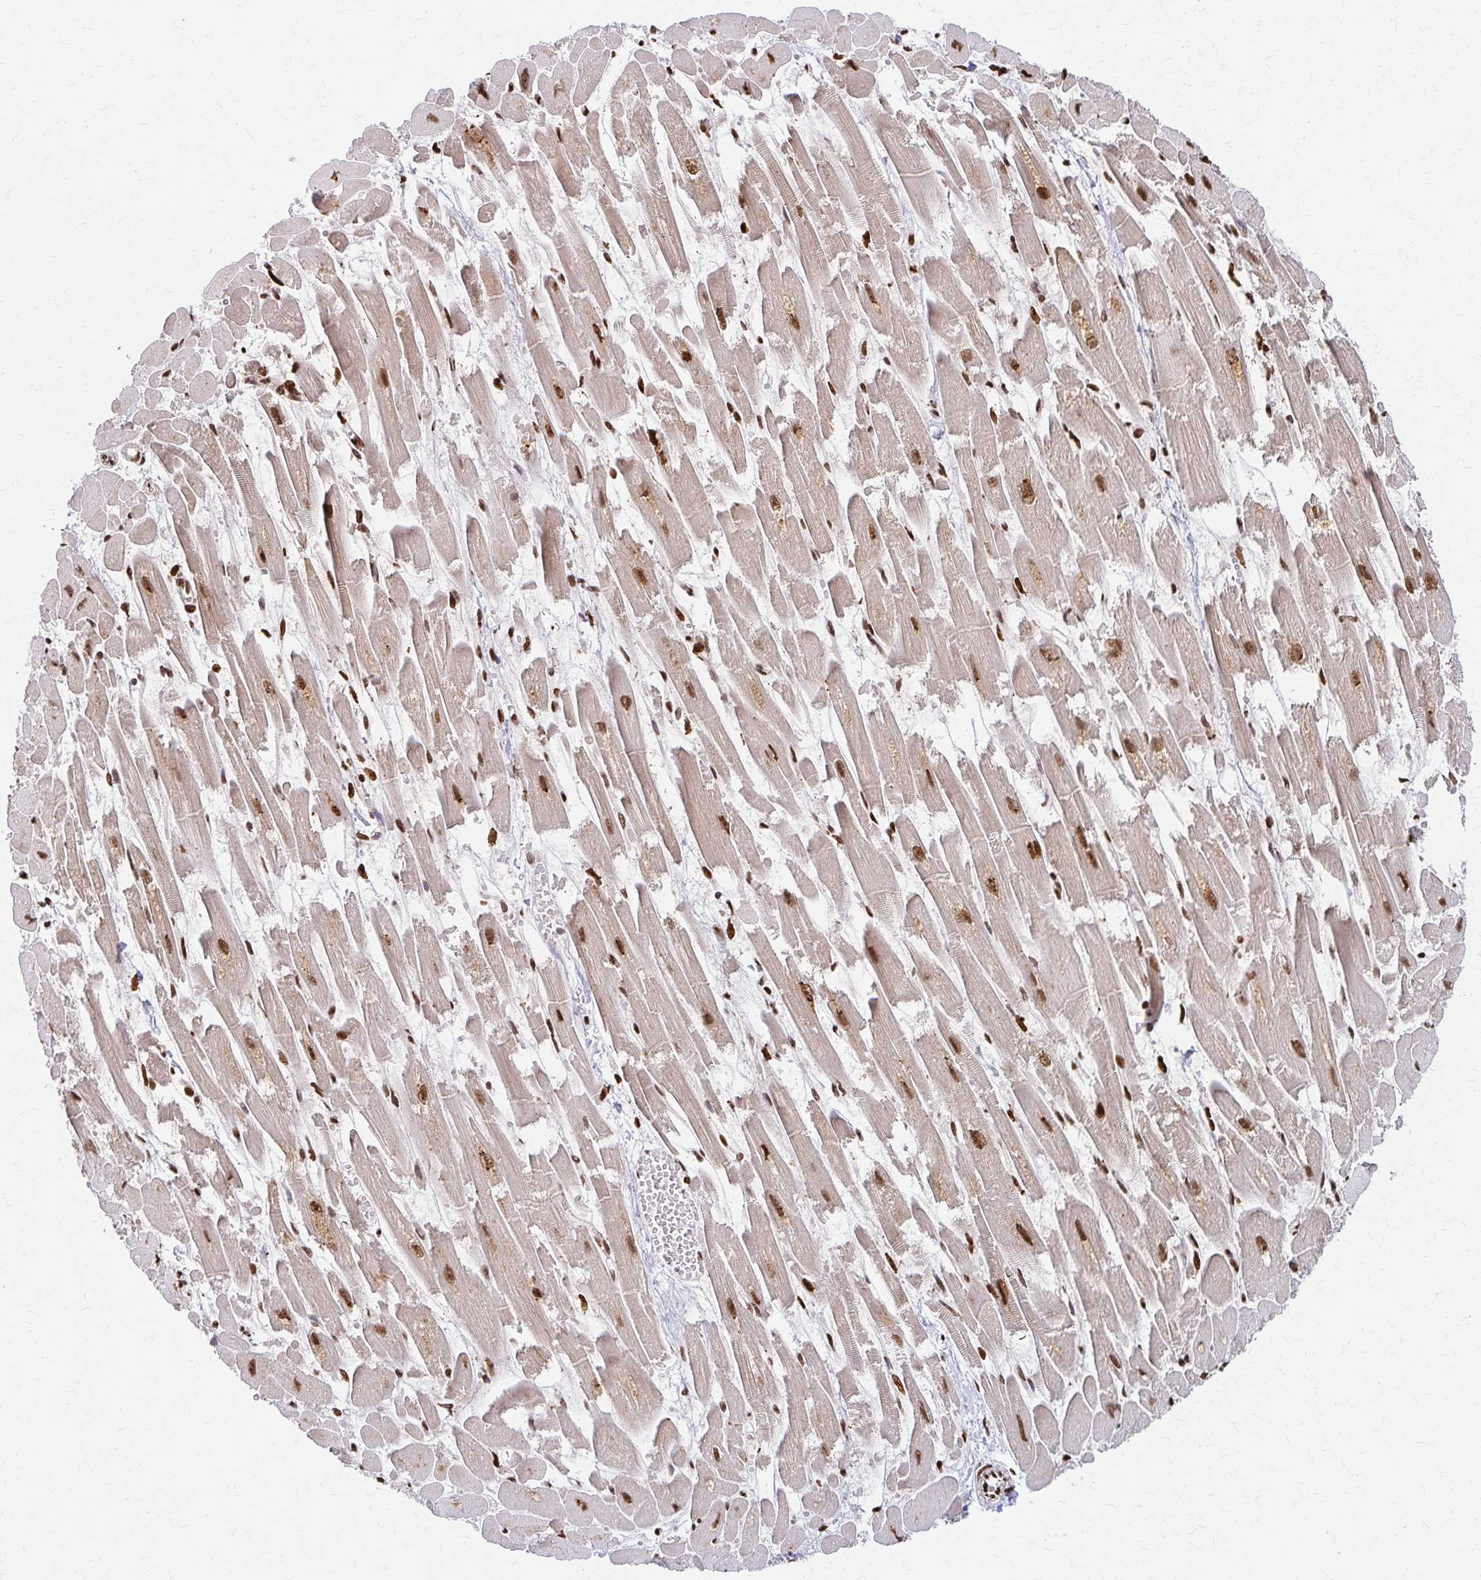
{"staining": {"intensity": "strong", "quantity": "25%-75%", "location": "nuclear"}, "tissue": "heart muscle", "cell_type": "Cardiomyocytes", "image_type": "normal", "snomed": [{"axis": "morphology", "description": "Normal tissue, NOS"}, {"axis": "topography", "description": "Heart"}], "caption": "Immunohistochemistry (IHC) (DAB) staining of normal heart muscle reveals strong nuclear protein expression in approximately 25%-75% of cardiomyocytes. The staining was performed using DAB to visualize the protein expression in brown, while the nuclei were stained in blue with hematoxylin (Magnification: 20x).", "gene": "PSMD7", "patient": {"sex": "female", "age": 52}}